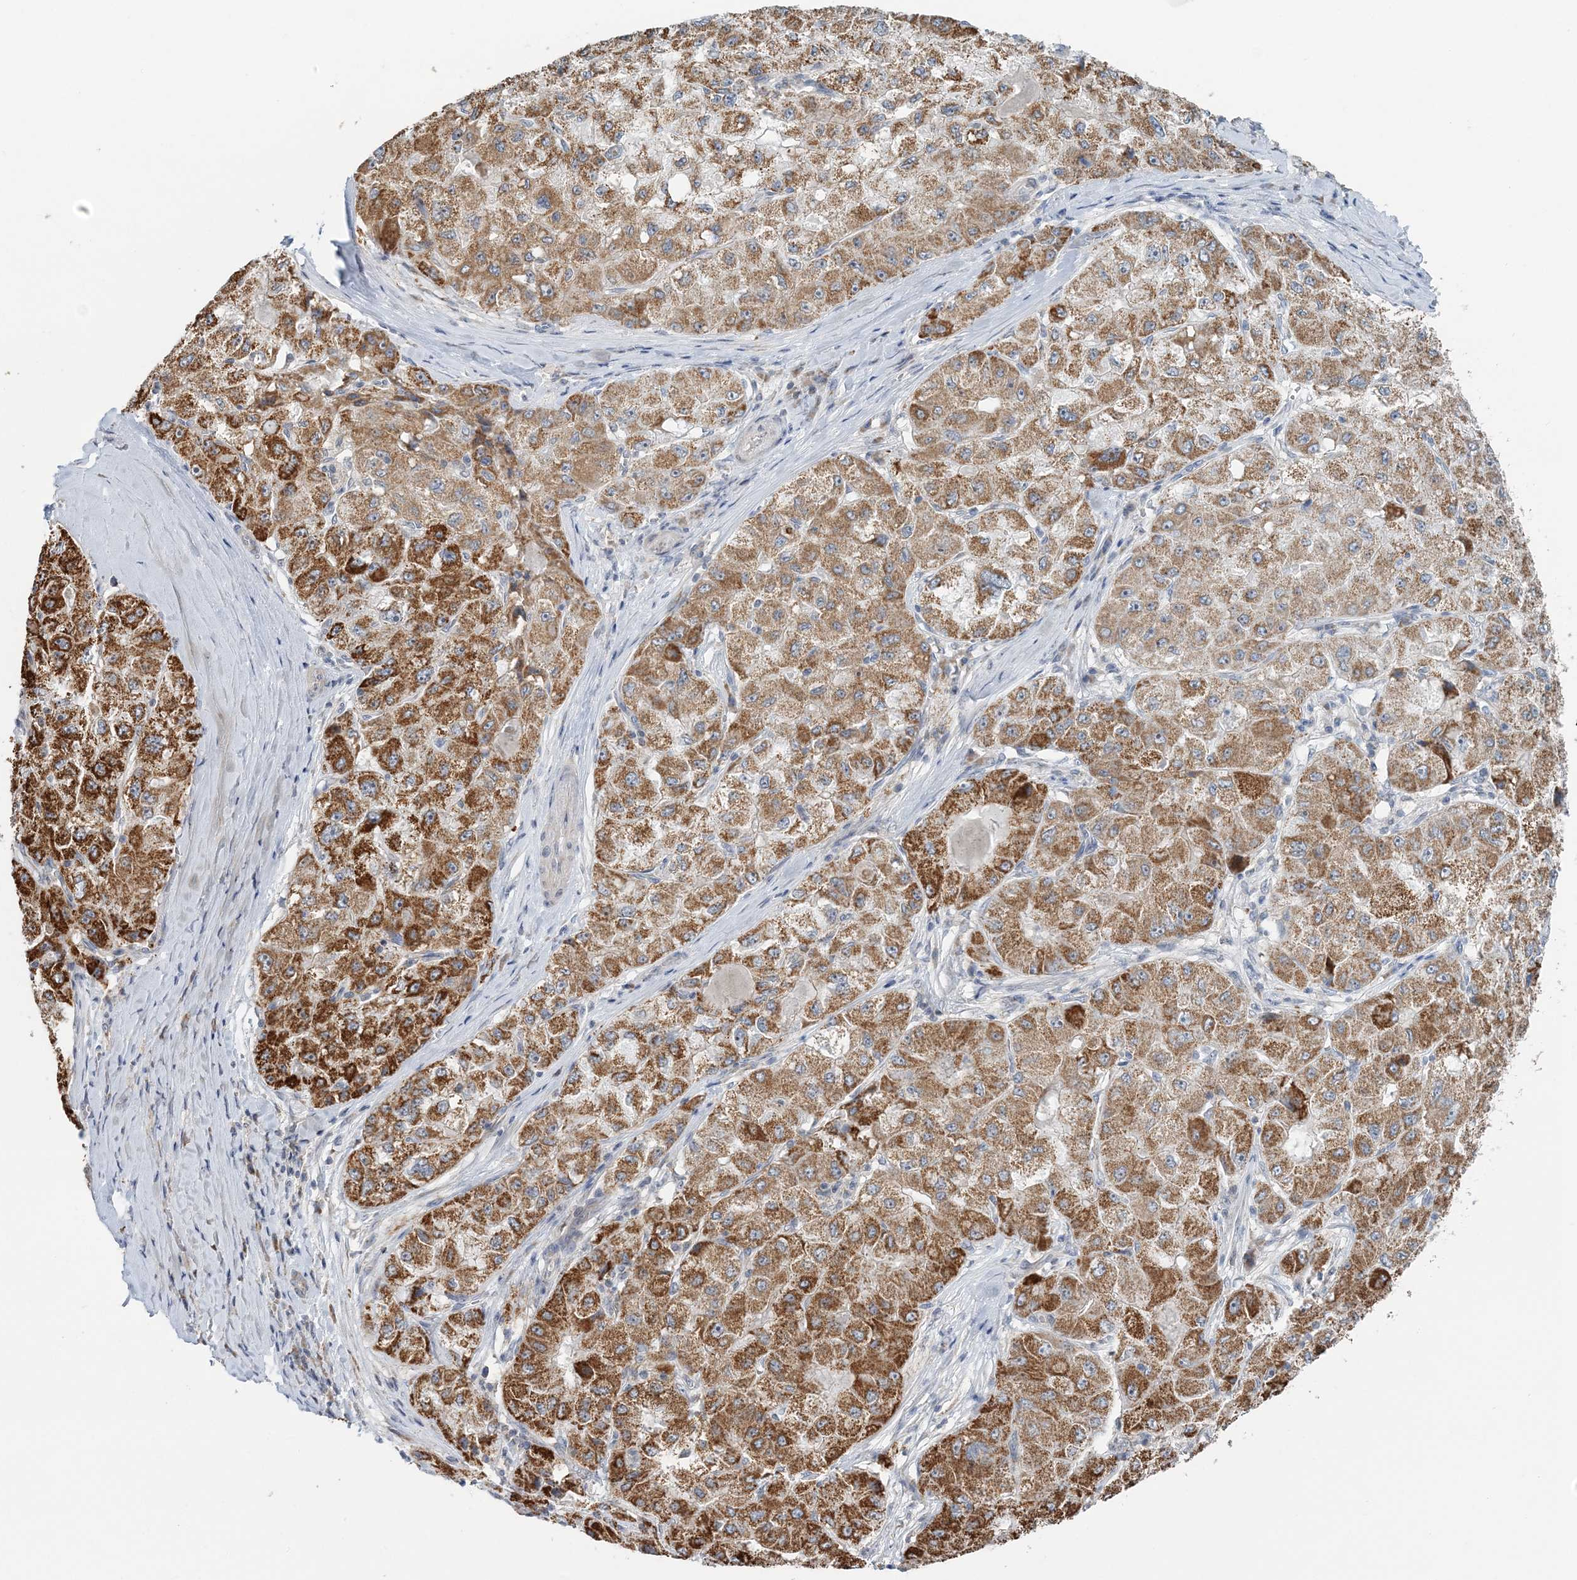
{"staining": {"intensity": "moderate", "quantity": ">75%", "location": "cytoplasmic/membranous"}, "tissue": "liver cancer", "cell_type": "Tumor cells", "image_type": "cancer", "snomed": [{"axis": "morphology", "description": "Carcinoma, Hepatocellular, NOS"}, {"axis": "topography", "description": "Liver"}], "caption": "IHC of hepatocellular carcinoma (liver) demonstrates medium levels of moderate cytoplasmic/membranous staining in approximately >75% of tumor cells.", "gene": "RNF150", "patient": {"sex": "male", "age": 80}}